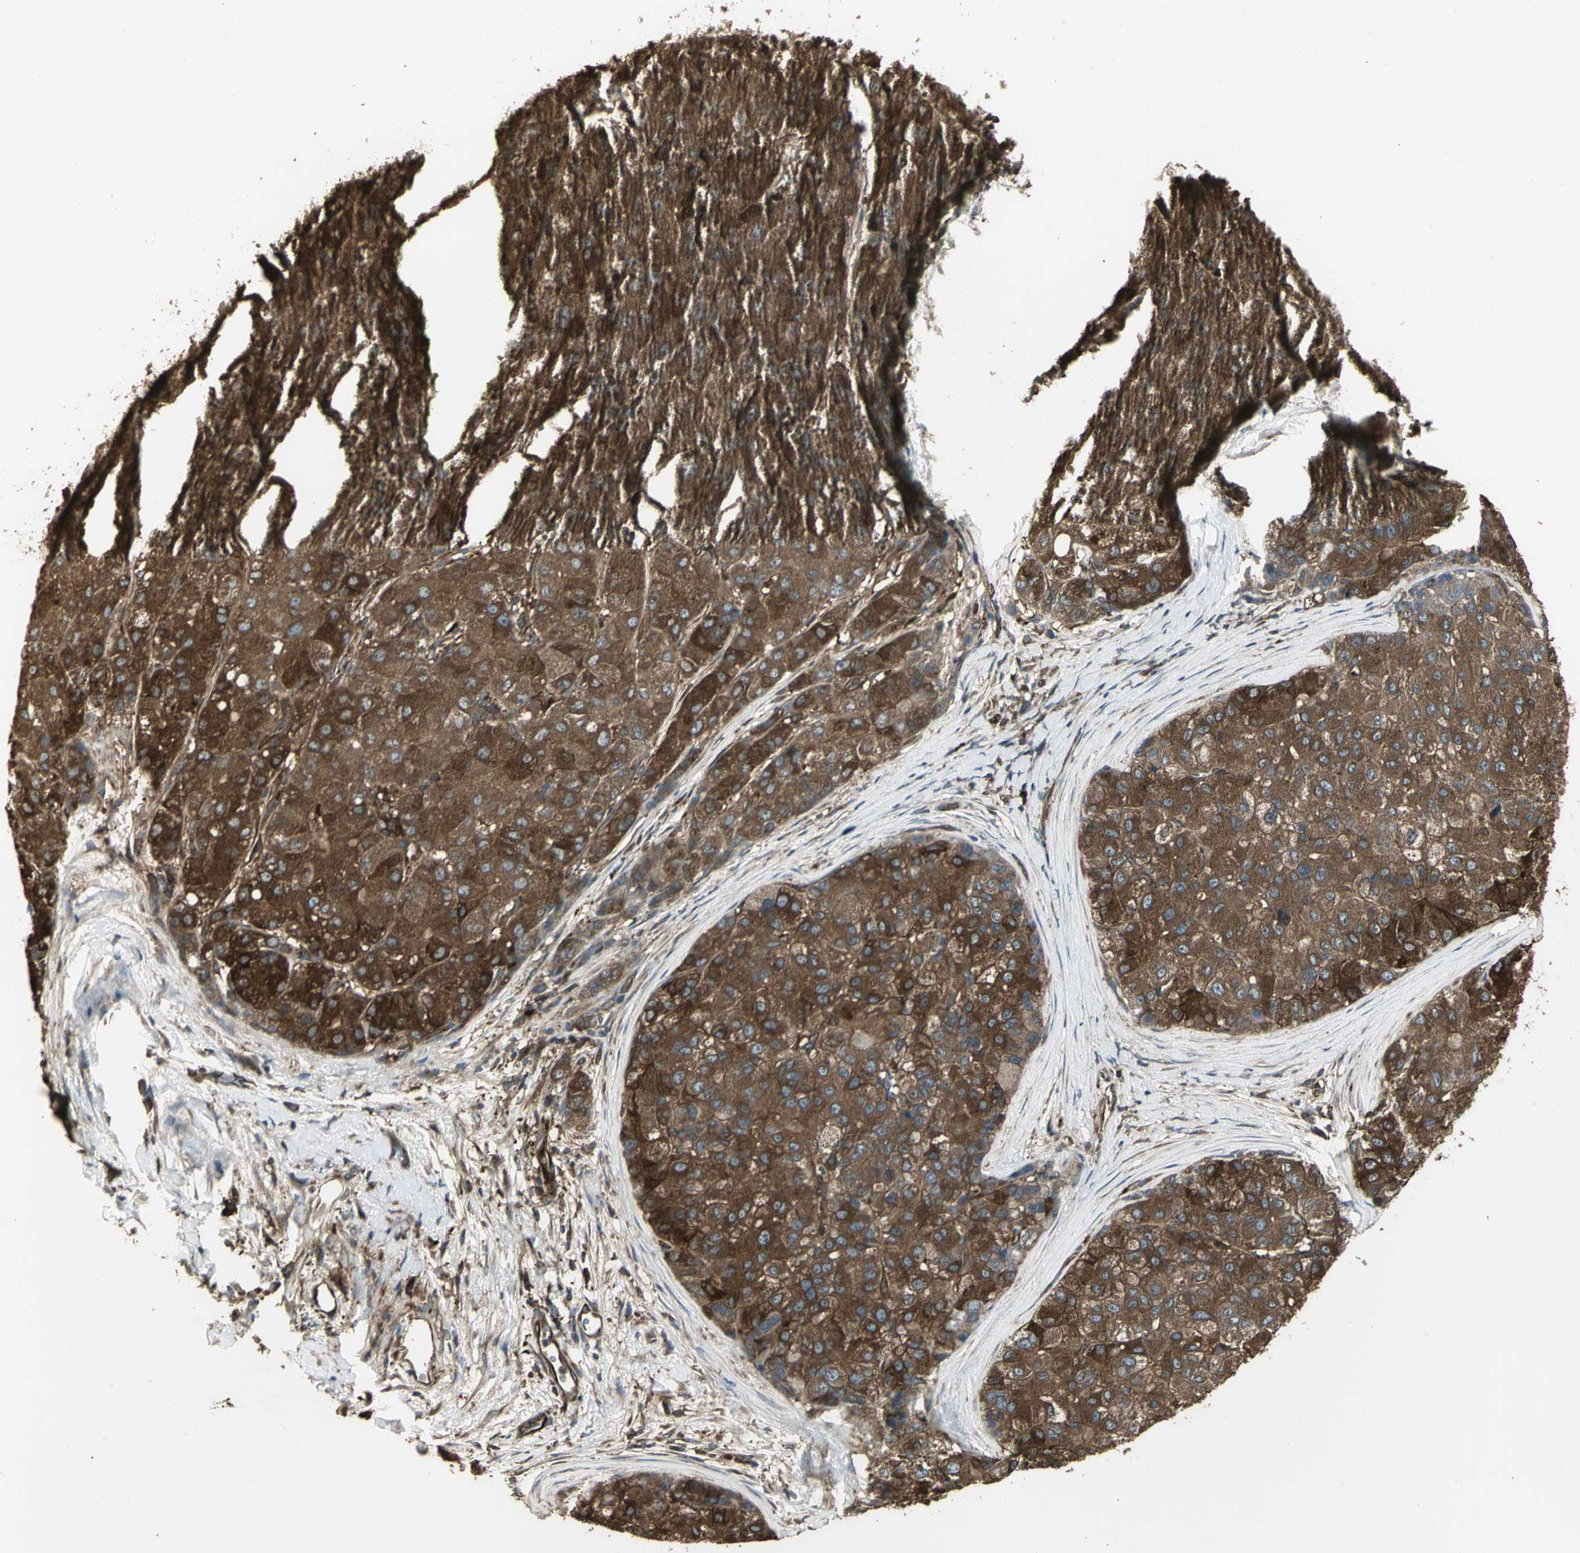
{"staining": {"intensity": "strong", "quantity": ">75%", "location": "cytoplasmic/membranous"}, "tissue": "liver cancer", "cell_type": "Tumor cells", "image_type": "cancer", "snomed": [{"axis": "morphology", "description": "Carcinoma, Hepatocellular, NOS"}, {"axis": "topography", "description": "Liver"}], "caption": "Protein expression analysis of human hepatocellular carcinoma (liver) reveals strong cytoplasmic/membranous positivity in approximately >75% of tumor cells.", "gene": "PRXL2B", "patient": {"sex": "male", "age": 80}}